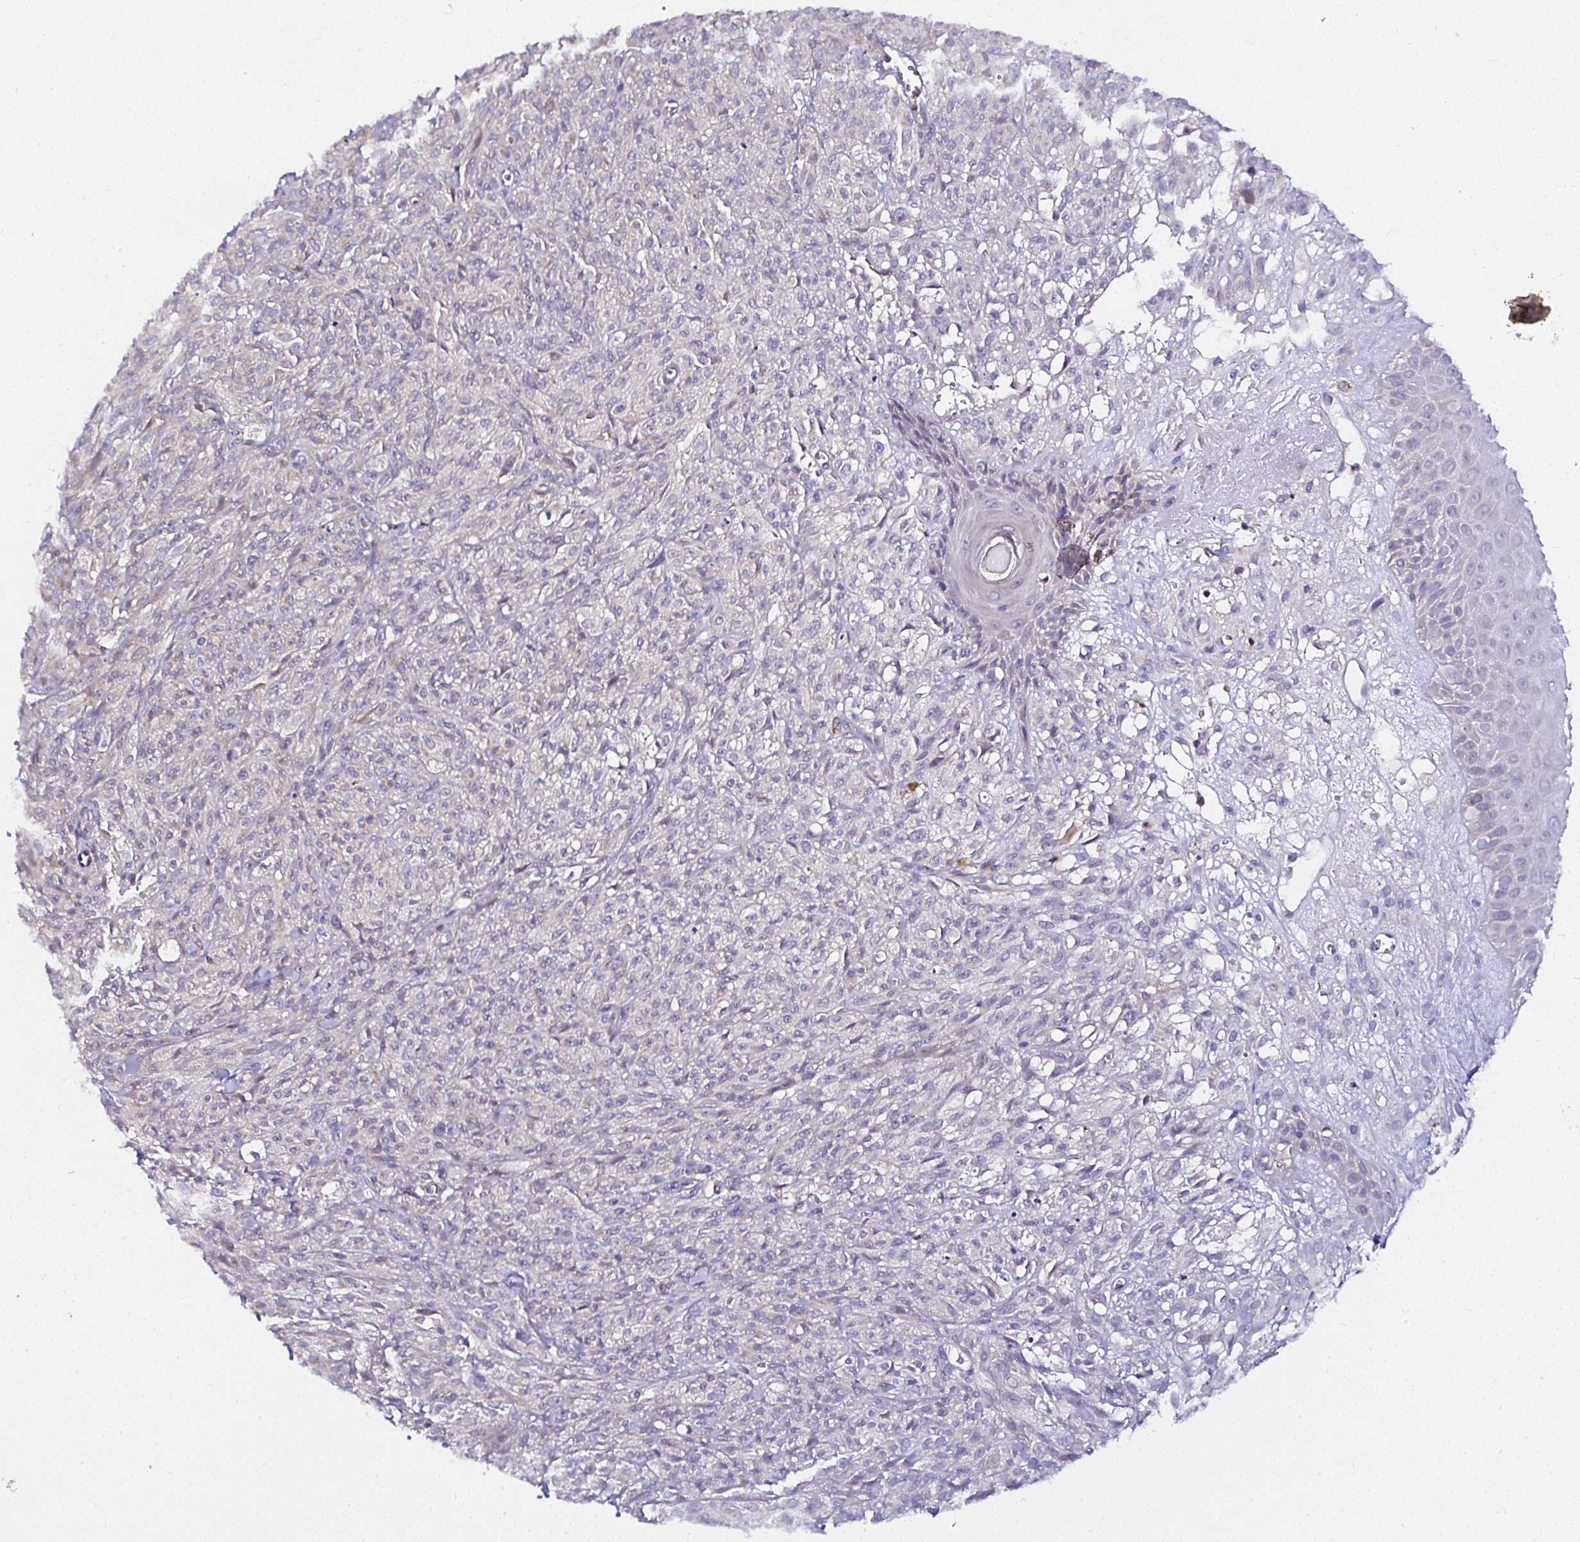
{"staining": {"intensity": "negative", "quantity": "none", "location": "none"}, "tissue": "melanoma", "cell_type": "Tumor cells", "image_type": "cancer", "snomed": [{"axis": "morphology", "description": "Malignant melanoma, NOS"}, {"axis": "topography", "description": "Skin of upper arm"}], "caption": "Immunohistochemical staining of human malignant melanoma exhibits no significant positivity in tumor cells.", "gene": "DEPDC5", "patient": {"sex": "female", "age": 65}}